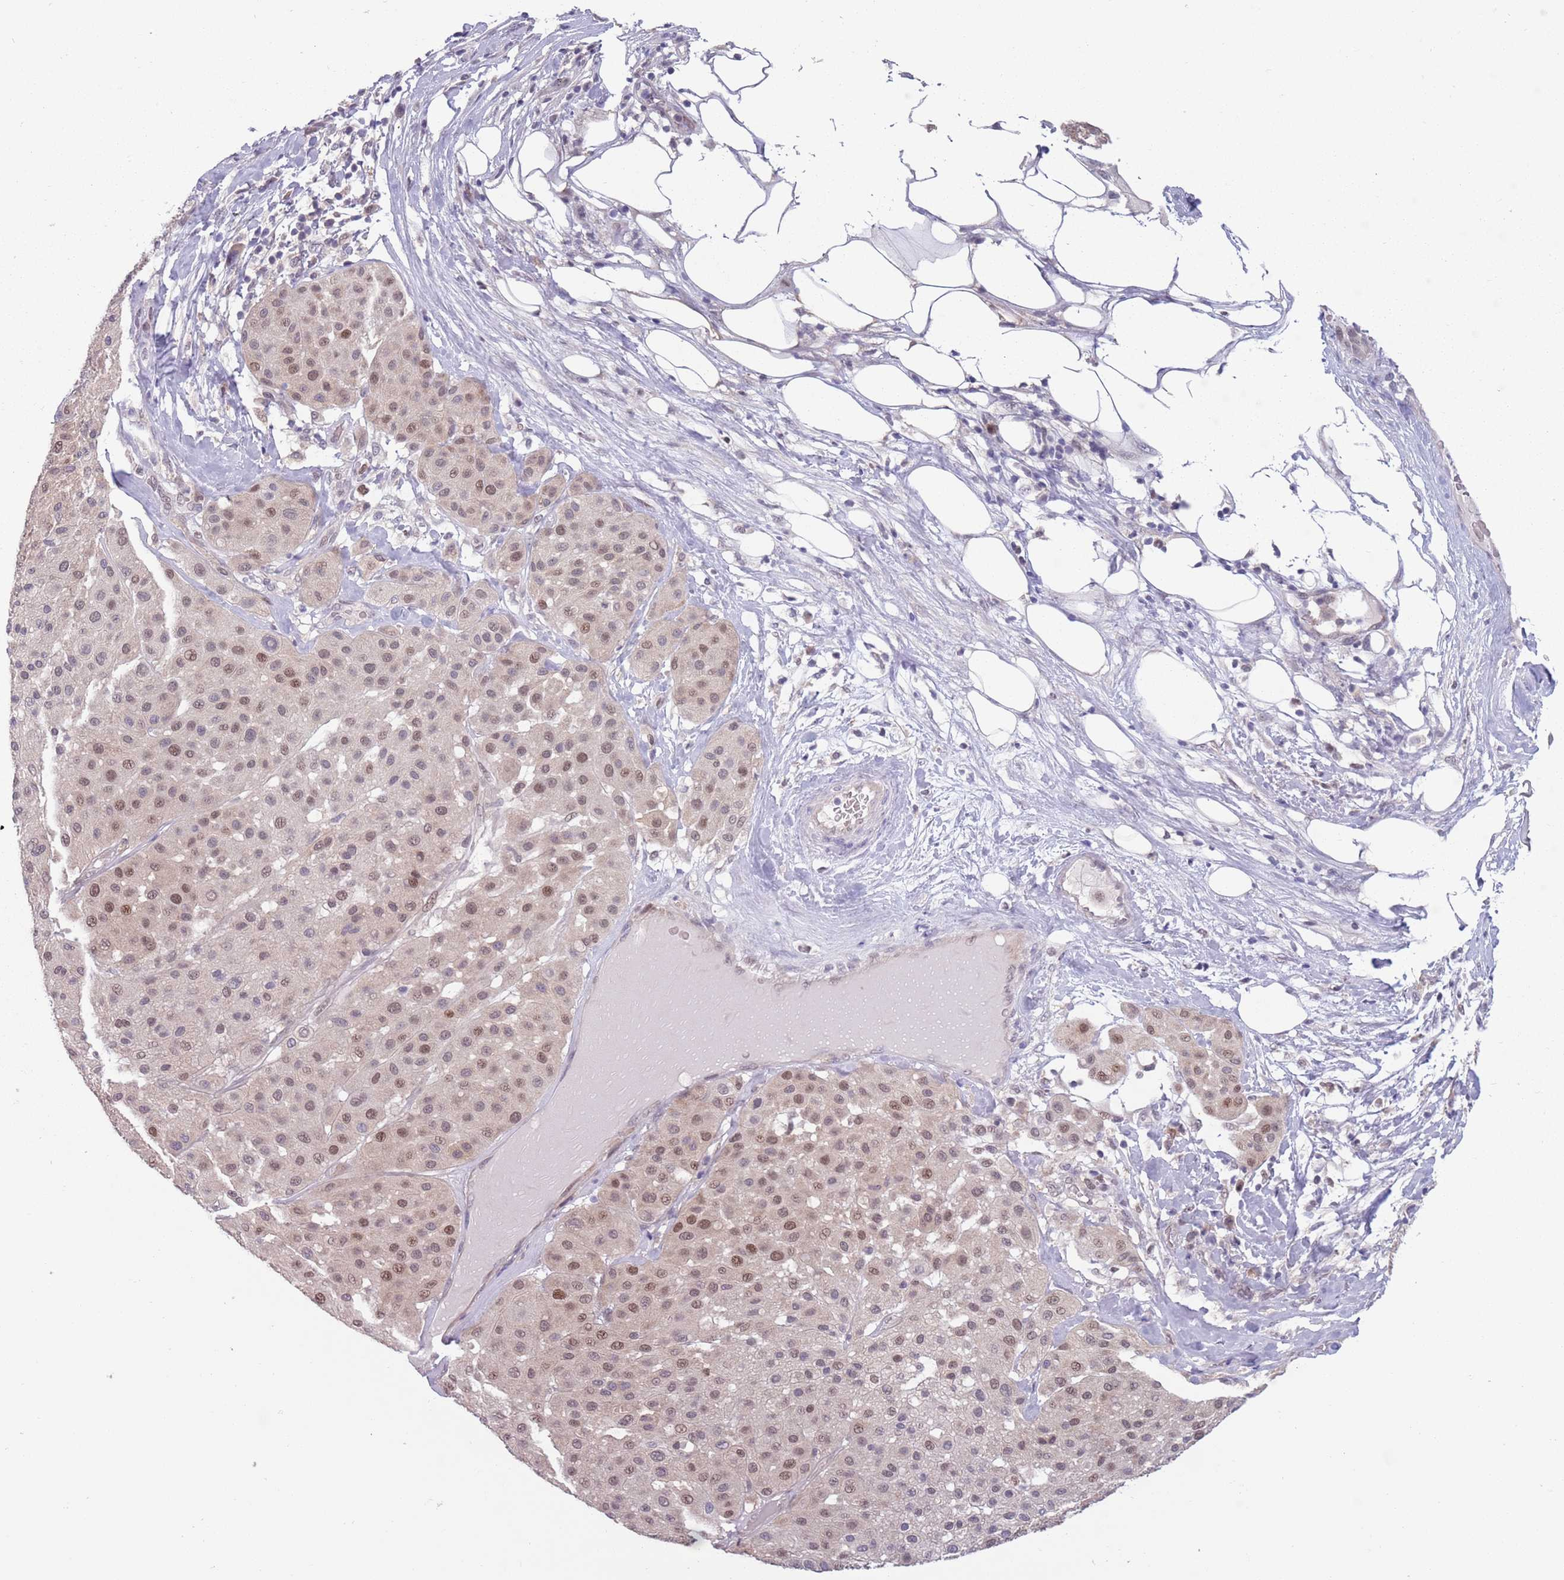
{"staining": {"intensity": "weak", "quantity": ">75%", "location": "nuclear"}, "tissue": "melanoma", "cell_type": "Tumor cells", "image_type": "cancer", "snomed": [{"axis": "morphology", "description": "Malignant melanoma, Metastatic site"}, {"axis": "topography", "description": "Smooth muscle"}], "caption": "Brown immunohistochemical staining in human melanoma demonstrates weak nuclear positivity in approximately >75% of tumor cells.", "gene": "CLNS1A", "patient": {"sex": "male", "age": 41}}